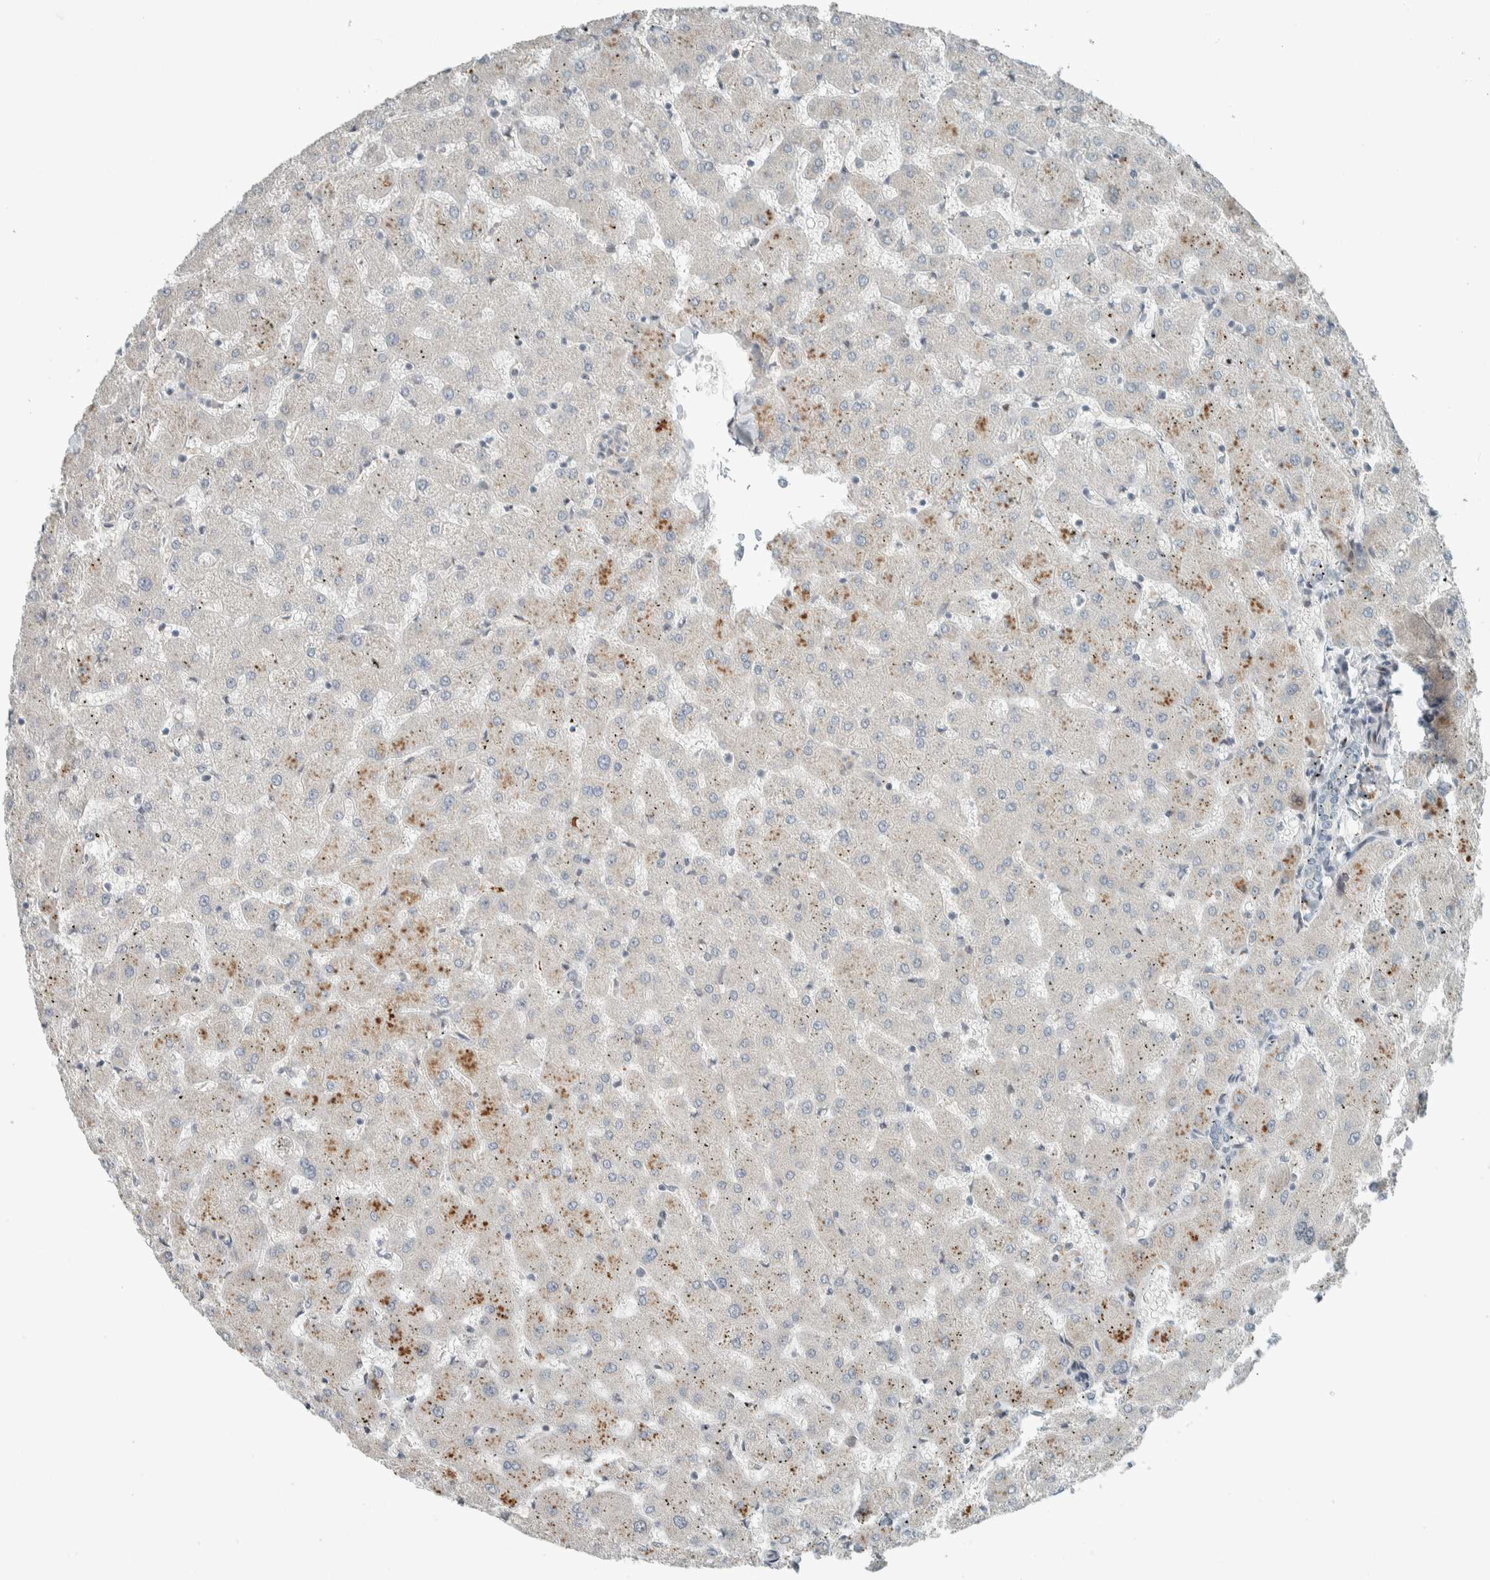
{"staining": {"intensity": "negative", "quantity": "none", "location": "none"}, "tissue": "liver", "cell_type": "Cholangiocytes", "image_type": "normal", "snomed": [{"axis": "morphology", "description": "Normal tissue, NOS"}, {"axis": "topography", "description": "Liver"}], "caption": "This is a image of immunohistochemistry staining of benign liver, which shows no staining in cholangiocytes. The staining was performed using DAB (3,3'-diaminobenzidine) to visualize the protein expression in brown, while the nuclei were stained in blue with hematoxylin (Magnification: 20x).", "gene": "CERCAM", "patient": {"sex": "female", "age": 63}}